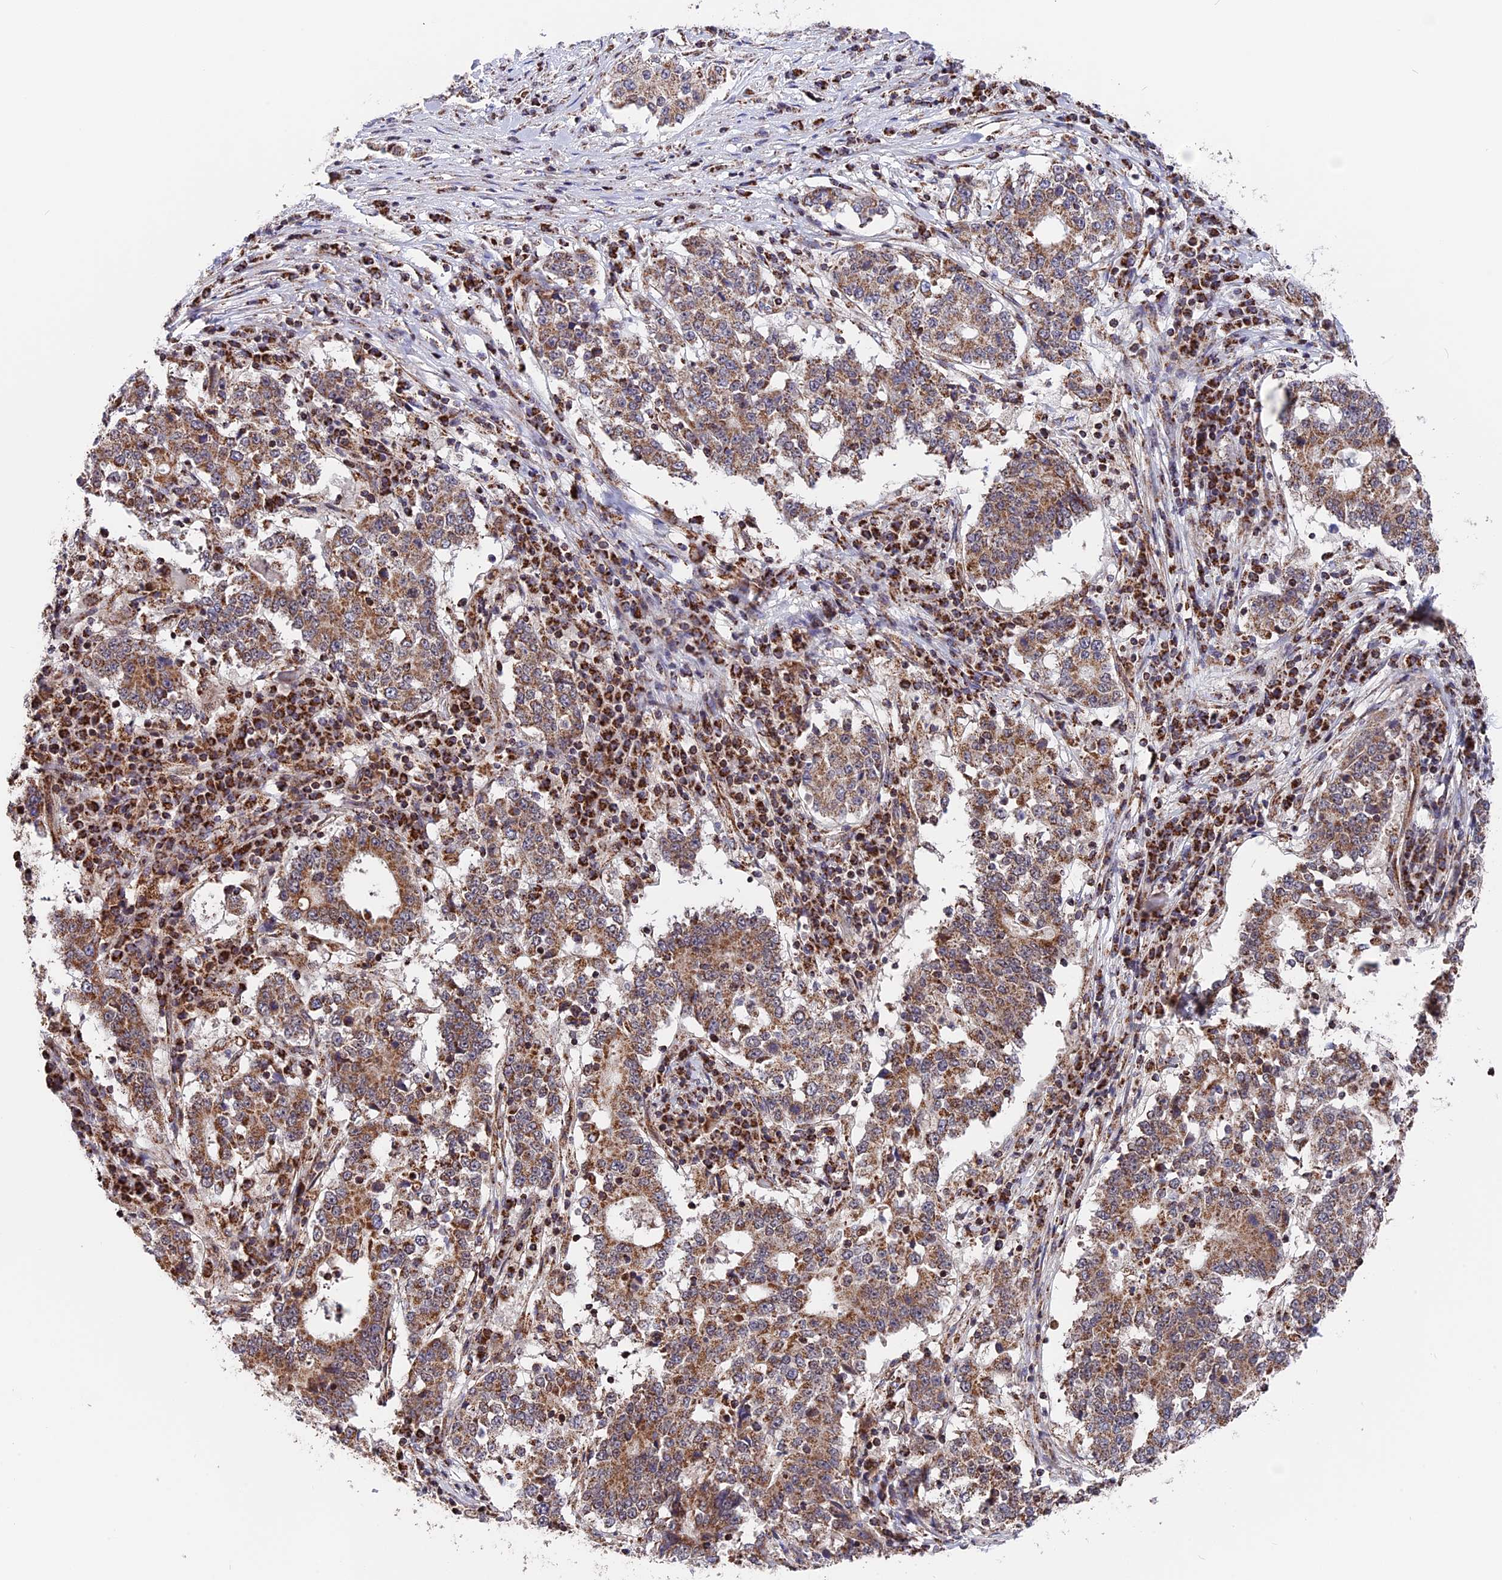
{"staining": {"intensity": "moderate", "quantity": ">75%", "location": "cytoplasmic/membranous"}, "tissue": "stomach cancer", "cell_type": "Tumor cells", "image_type": "cancer", "snomed": [{"axis": "morphology", "description": "Adenocarcinoma, NOS"}, {"axis": "topography", "description": "Stomach"}], "caption": "This is a photomicrograph of IHC staining of stomach adenocarcinoma, which shows moderate expression in the cytoplasmic/membranous of tumor cells.", "gene": "FAM174C", "patient": {"sex": "male", "age": 59}}